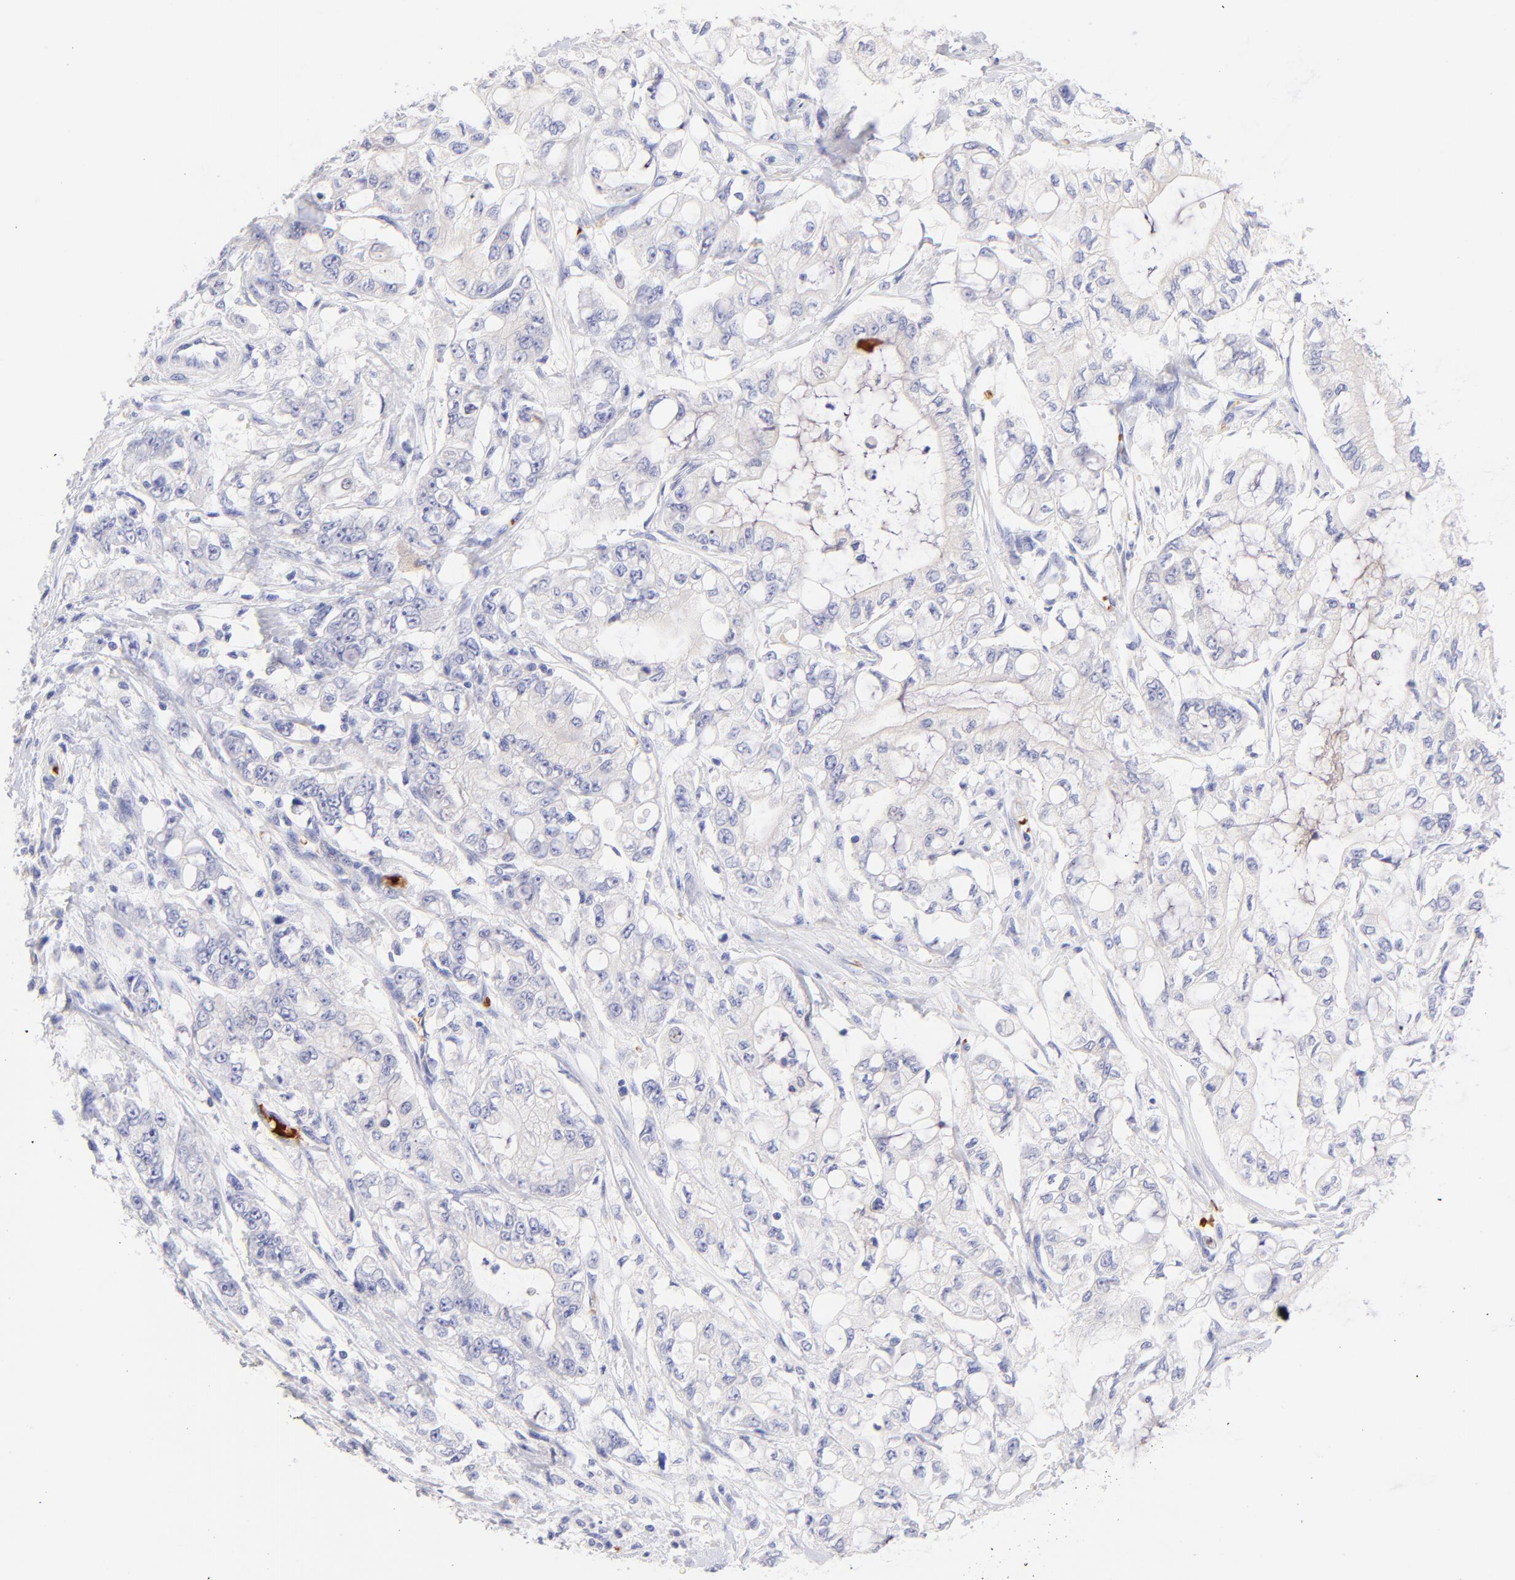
{"staining": {"intensity": "negative", "quantity": "none", "location": "none"}, "tissue": "pancreatic cancer", "cell_type": "Tumor cells", "image_type": "cancer", "snomed": [{"axis": "morphology", "description": "Adenocarcinoma, NOS"}, {"axis": "topography", "description": "Pancreas"}], "caption": "This is an immunohistochemistry histopathology image of pancreatic adenocarcinoma. There is no expression in tumor cells.", "gene": "FRMPD3", "patient": {"sex": "male", "age": 79}}